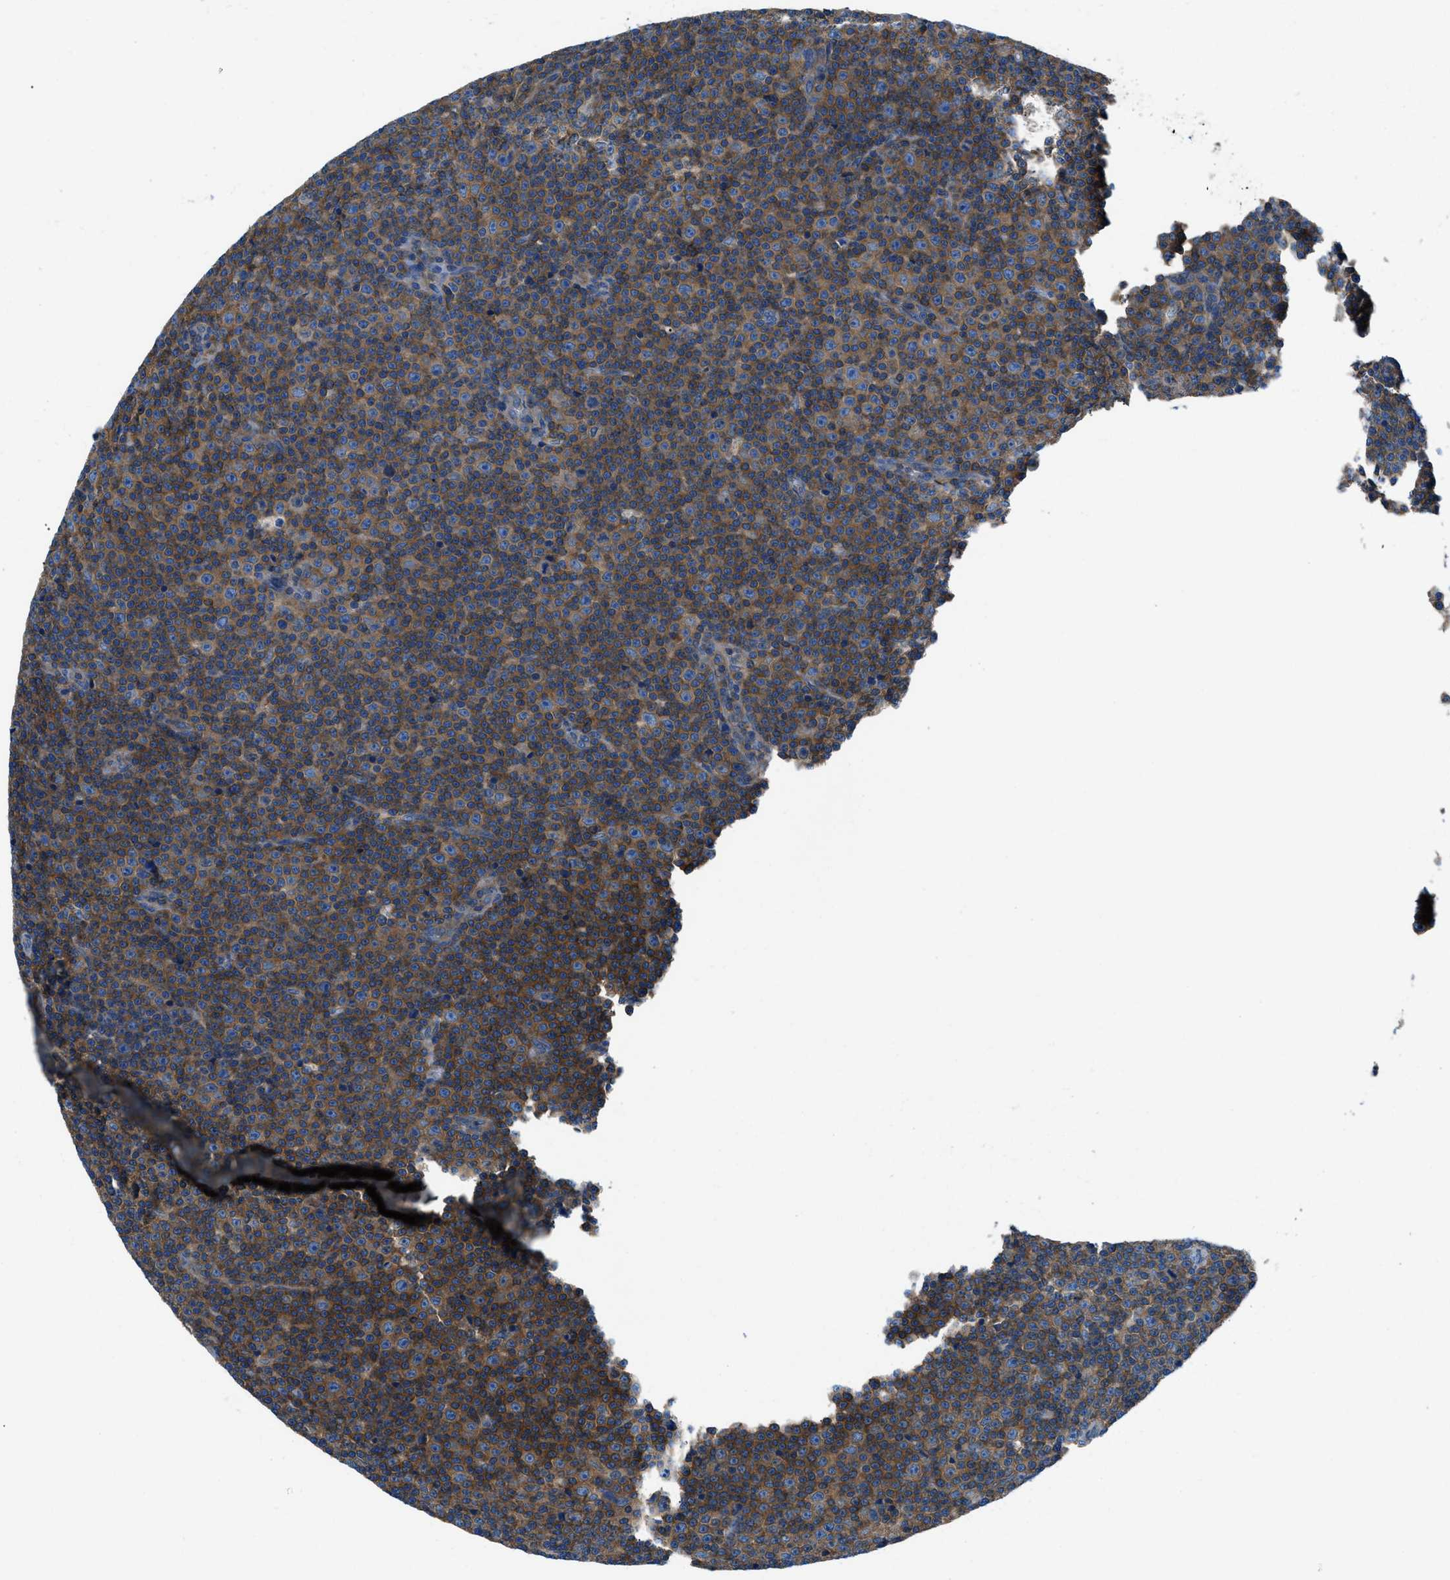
{"staining": {"intensity": "moderate", "quantity": "25%-75%", "location": "cytoplasmic/membranous"}, "tissue": "lymphoma", "cell_type": "Tumor cells", "image_type": "cancer", "snomed": [{"axis": "morphology", "description": "Malignant lymphoma, non-Hodgkin's type, Low grade"}, {"axis": "topography", "description": "Lymph node"}], "caption": "Tumor cells reveal moderate cytoplasmic/membranous positivity in about 25%-75% of cells in lymphoma. Using DAB (brown) and hematoxylin (blue) stains, captured at high magnification using brightfield microscopy.", "gene": "SARS1", "patient": {"sex": "female", "age": 67}}